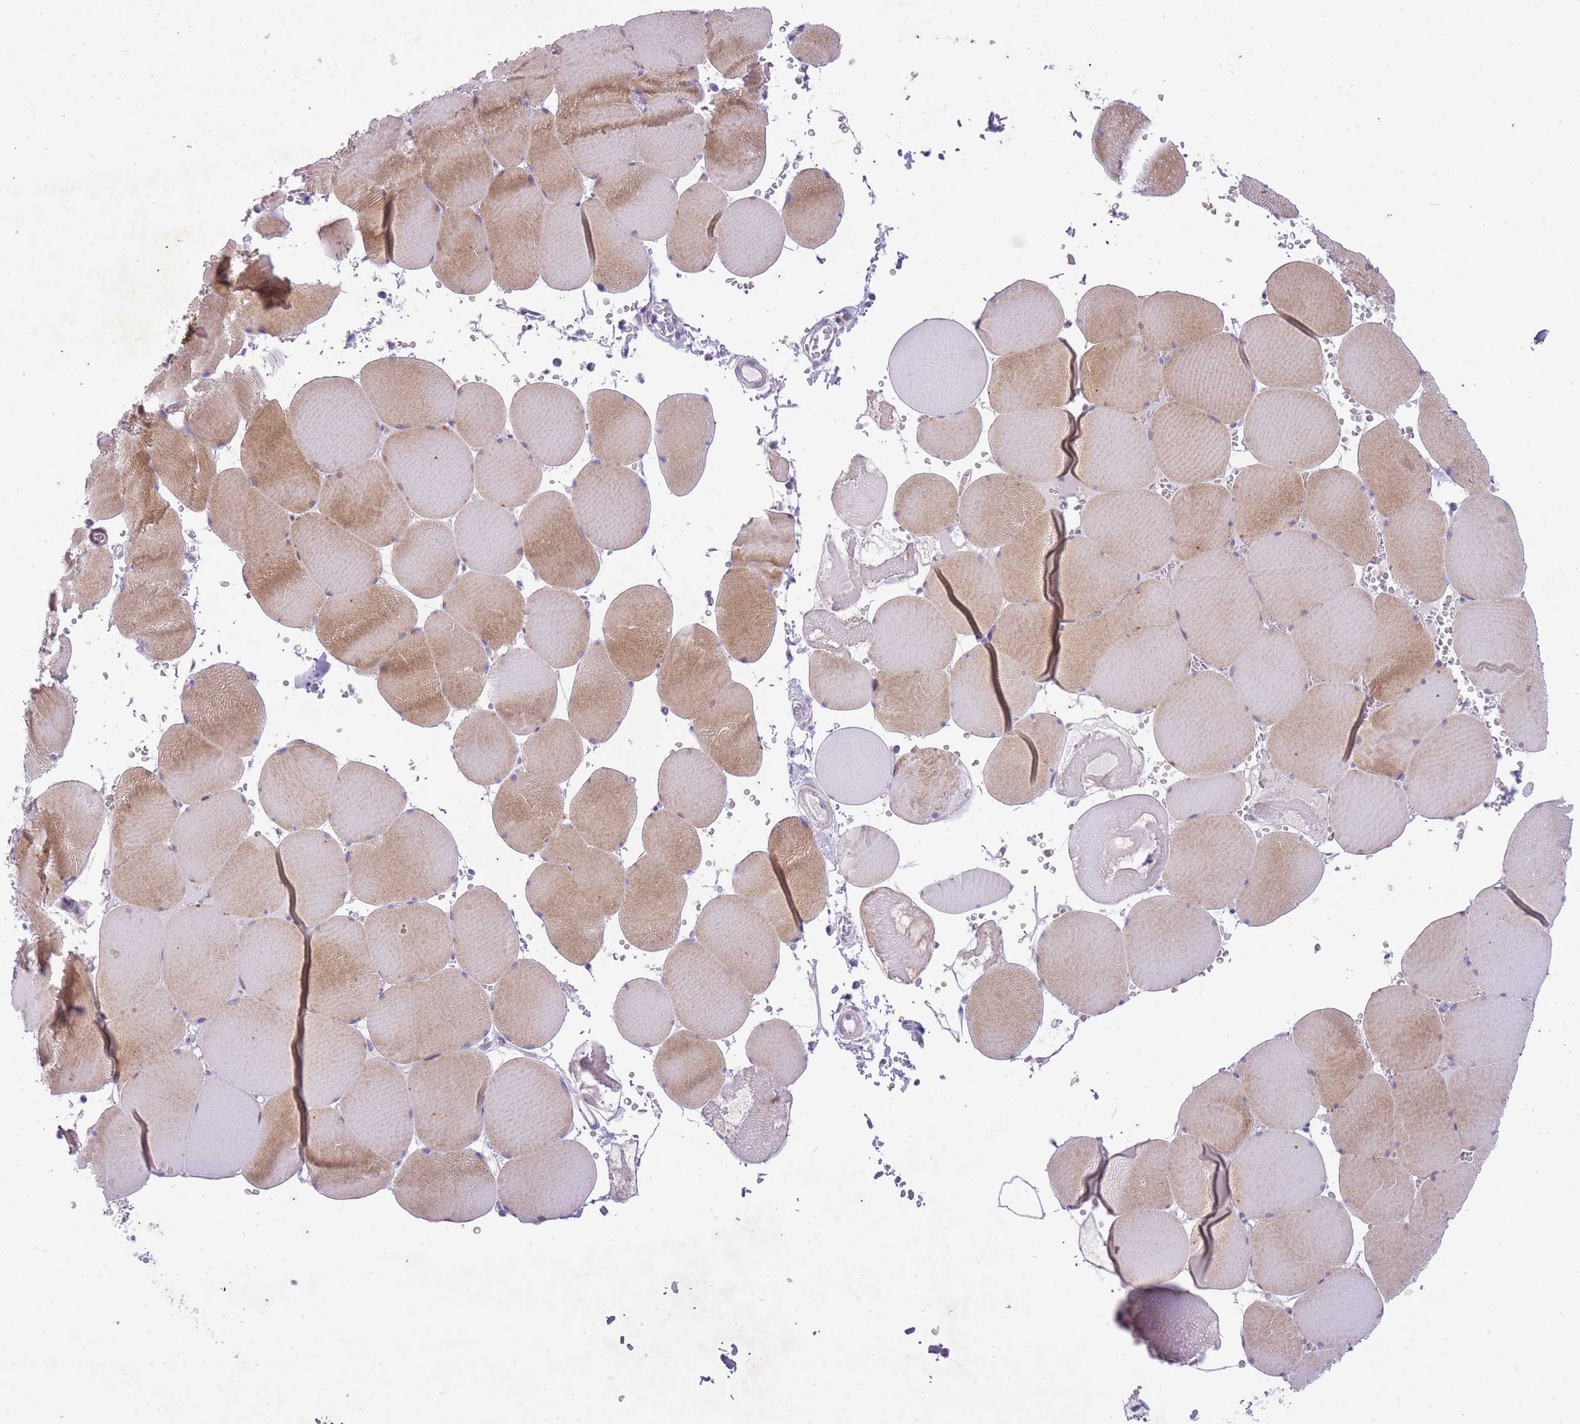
{"staining": {"intensity": "moderate", "quantity": ">75%", "location": "cytoplasmic/membranous"}, "tissue": "skeletal muscle", "cell_type": "Myocytes", "image_type": "normal", "snomed": [{"axis": "morphology", "description": "Normal tissue, NOS"}, {"axis": "topography", "description": "Skeletal muscle"}, {"axis": "topography", "description": "Head-Neck"}], "caption": "The photomicrograph exhibits staining of normal skeletal muscle, revealing moderate cytoplasmic/membranous protein expression (brown color) within myocytes. The staining is performed using DAB brown chromogen to label protein expression. The nuclei are counter-stained blue using hematoxylin.", "gene": "CNTNAP3B", "patient": {"sex": "male", "age": 66}}